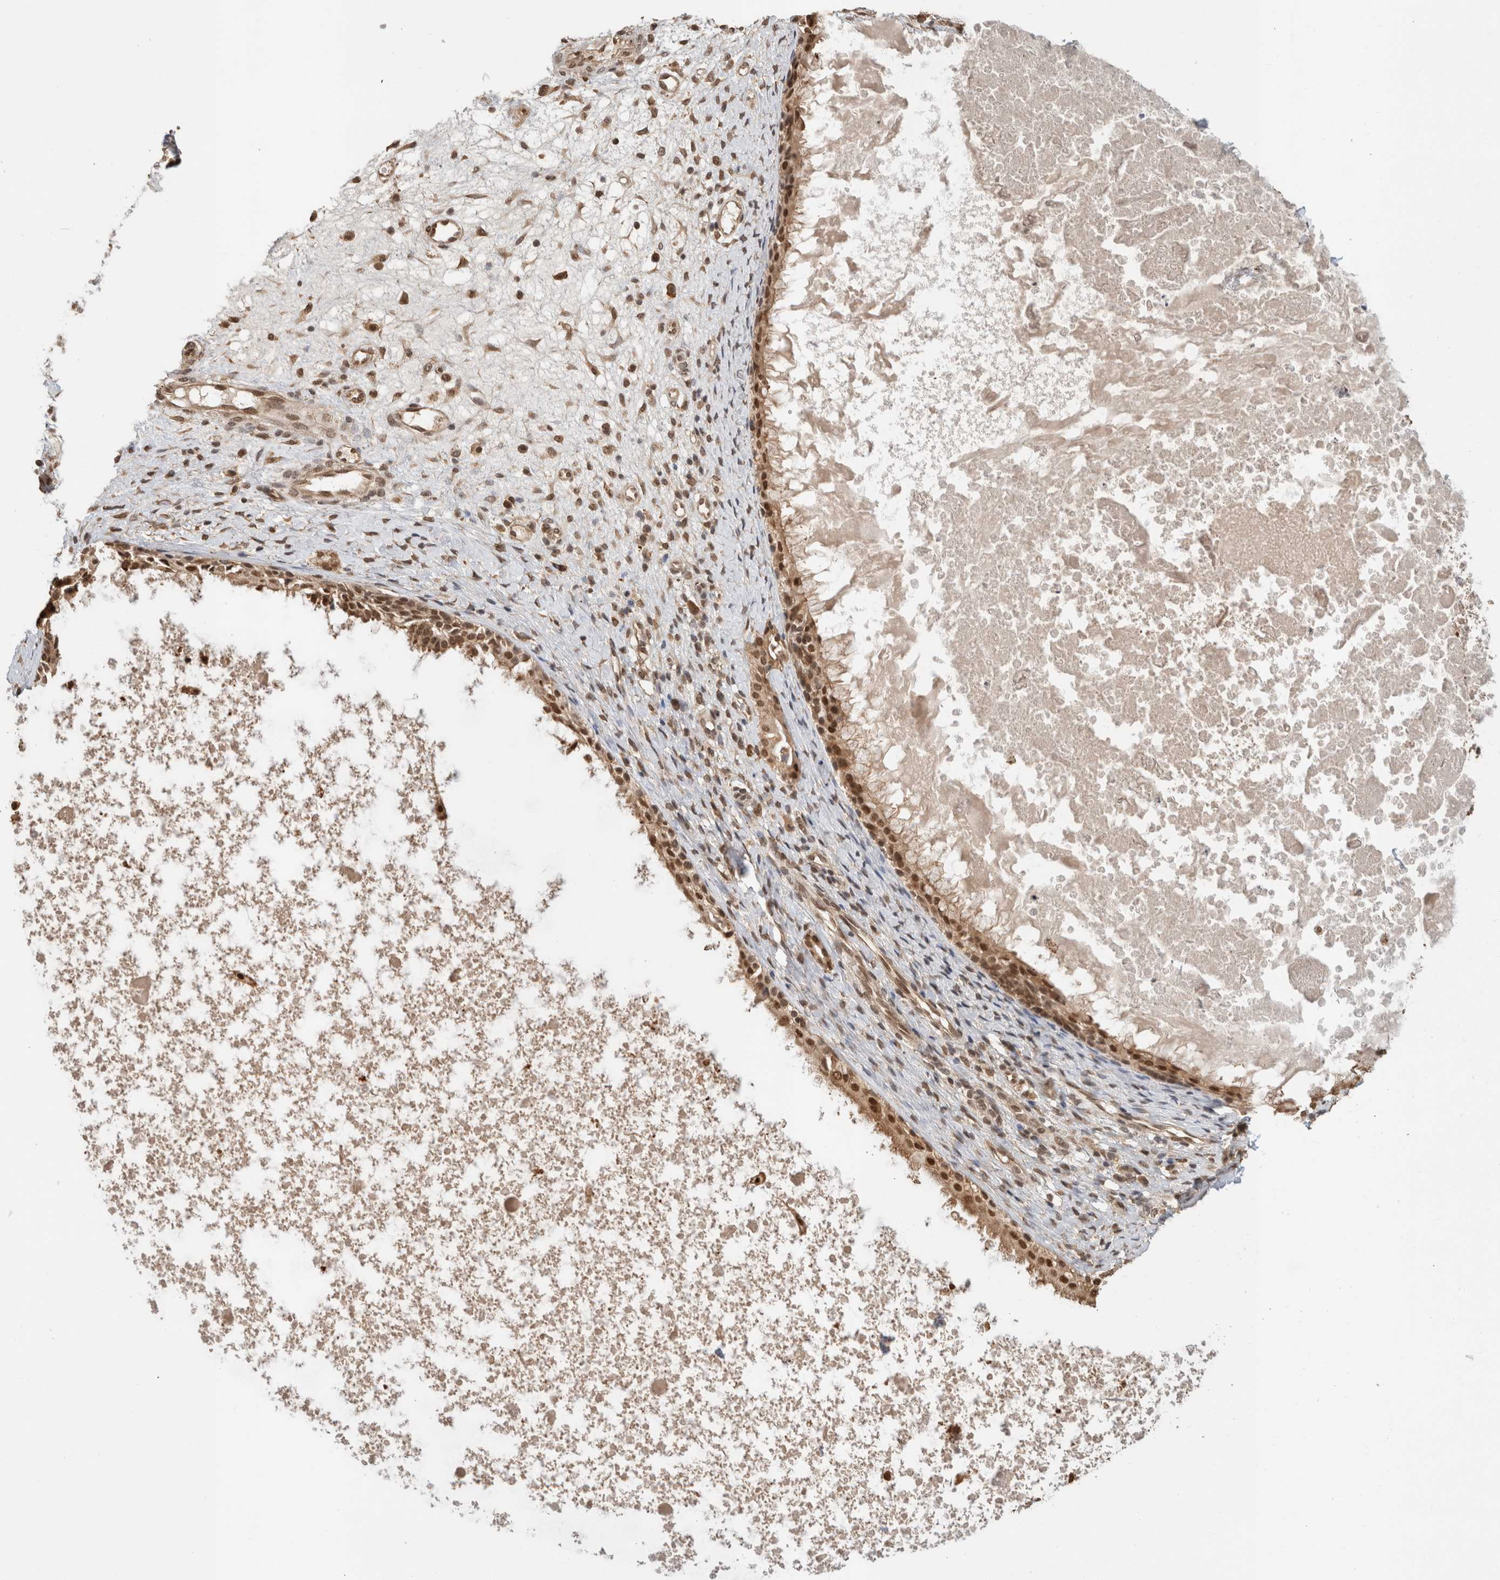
{"staining": {"intensity": "moderate", "quantity": ">75%", "location": "cytoplasmic/membranous,nuclear"}, "tissue": "nasopharynx", "cell_type": "Respiratory epithelial cells", "image_type": "normal", "snomed": [{"axis": "morphology", "description": "Normal tissue, NOS"}, {"axis": "topography", "description": "Nasopharynx"}], "caption": "Immunohistochemistry of unremarkable human nasopharynx displays medium levels of moderate cytoplasmic/membranous,nuclear expression in approximately >75% of respiratory epithelial cells.", "gene": "C1orf21", "patient": {"sex": "male", "age": 22}}